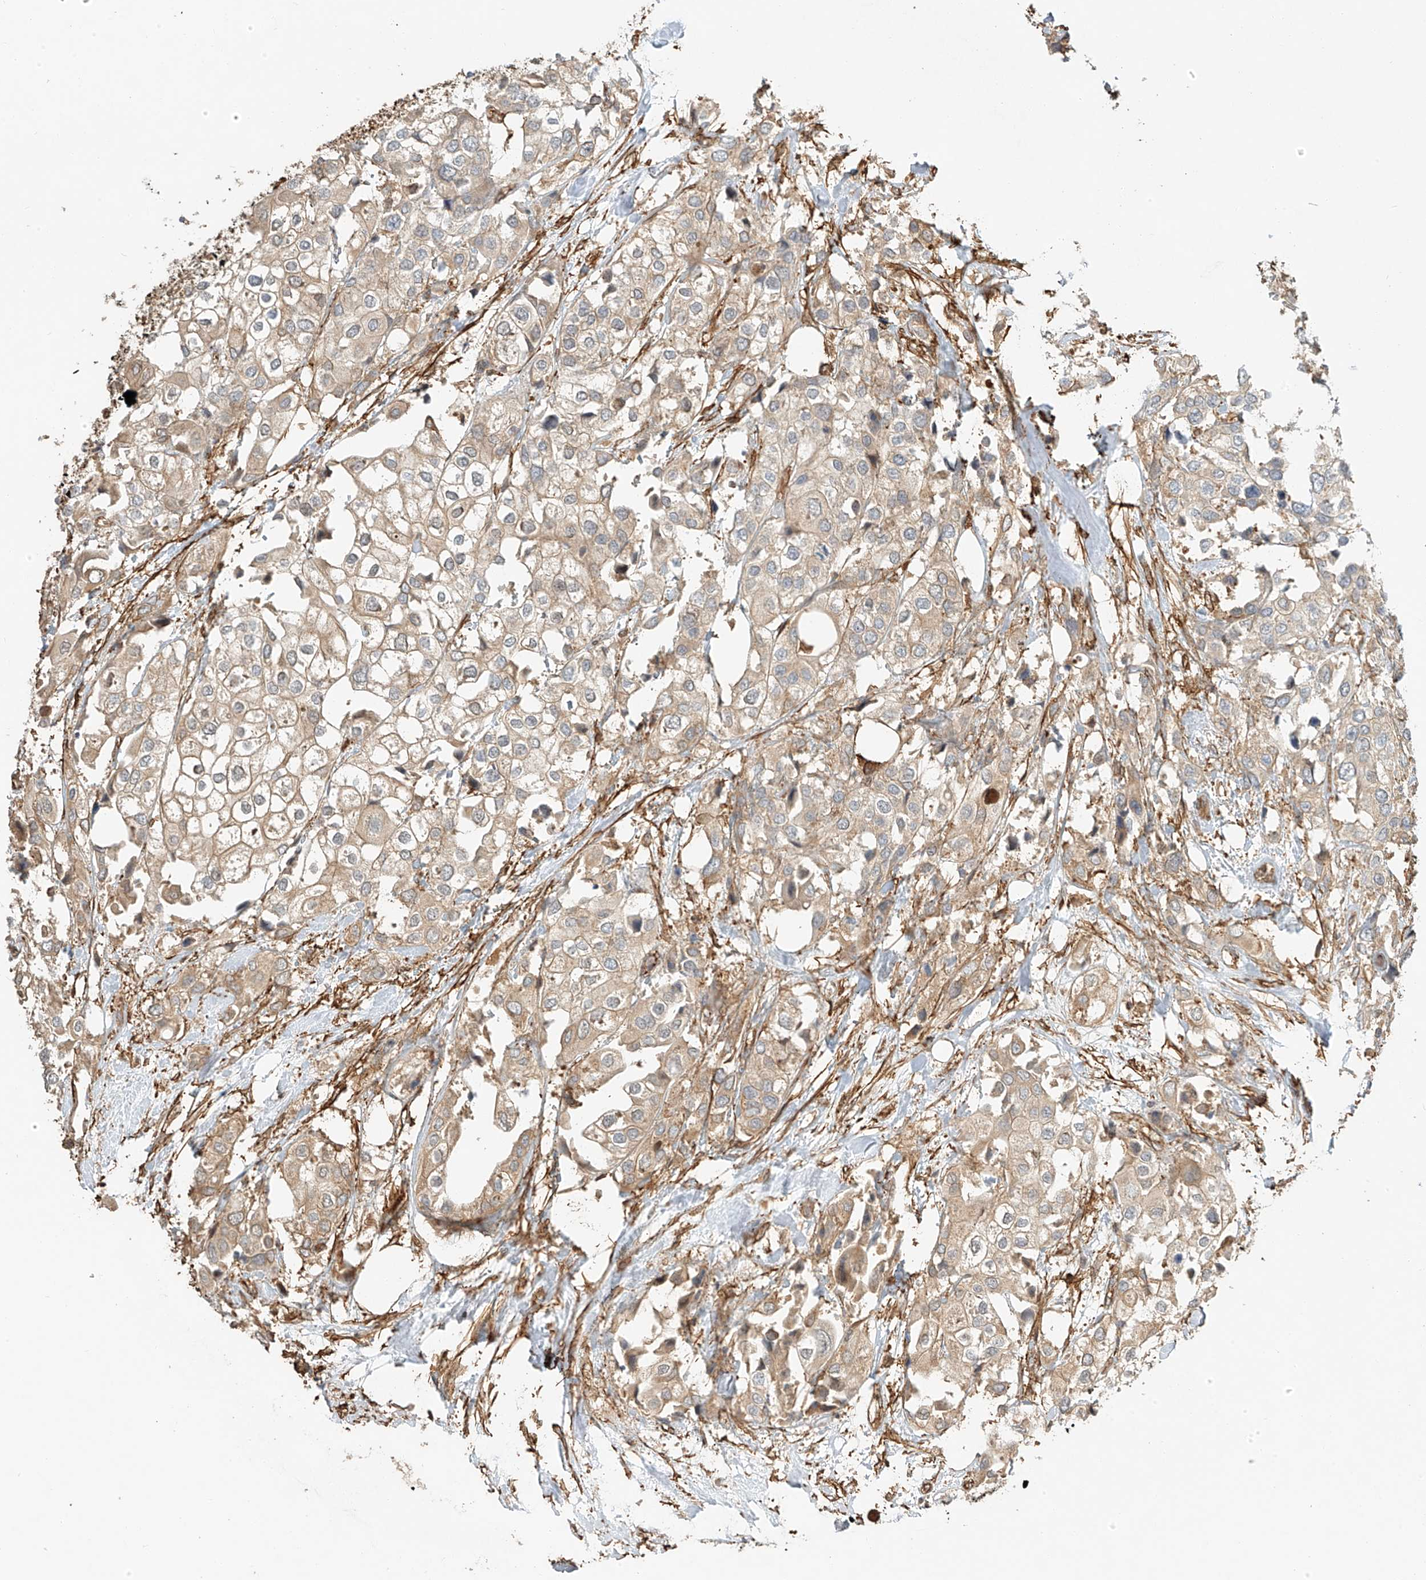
{"staining": {"intensity": "weak", "quantity": "25%-75%", "location": "cytoplasmic/membranous"}, "tissue": "urothelial cancer", "cell_type": "Tumor cells", "image_type": "cancer", "snomed": [{"axis": "morphology", "description": "Urothelial carcinoma, High grade"}, {"axis": "topography", "description": "Urinary bladder"}], "caption": "A histopathology image of human urothelial cancer stained for a protein demonstrates weak cytoplasmic/membranous brown staining in tumor cells.", "gene": "CSMD3", "patient": {"sex": "male", "age": 64}}